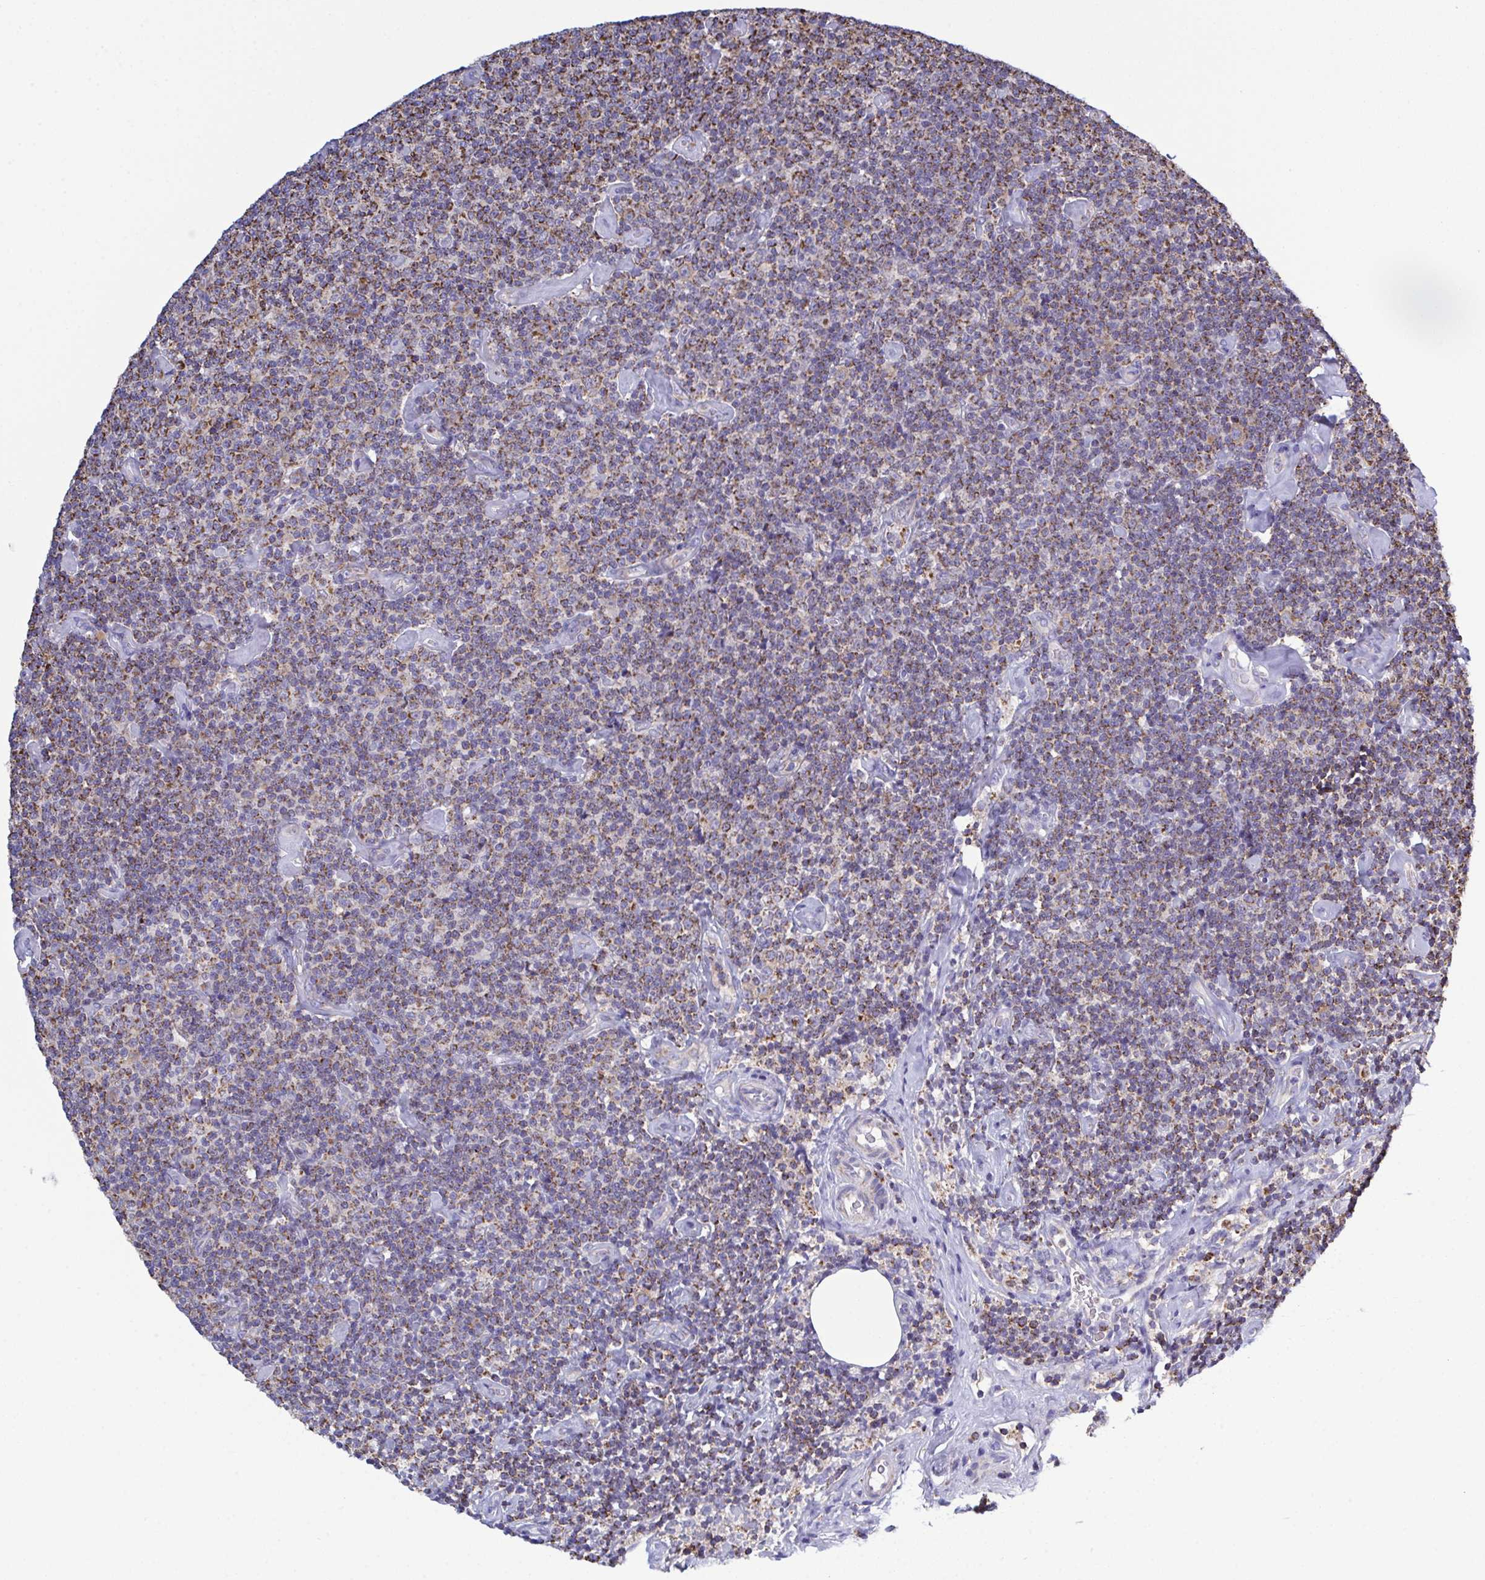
{"staining": {"intensity": "moderate", "quantity": ">75%", "location": "cytoplasmic/membranous"}, "tissue": "lymphoma", "cell_type": "Tumor cells", "image_type": "cancer", "snomed": [{"axis": "morphology", "description": "Malignant lymphoma, non-Hodgkin's type, Low grade"}, {"axis": "topography", "description": "Lymph node"}], "caption": "Lymphoma tissue exhibits moderate cytoplasmic/membranous positivity in about >75% of tumor cells, visualized by immunohistochemistry. (brown staining indicates protein expression, while blue staining denotes nuclei).", "gene": "CSDE1", "patient": {"sex": "male", "age": 81}}